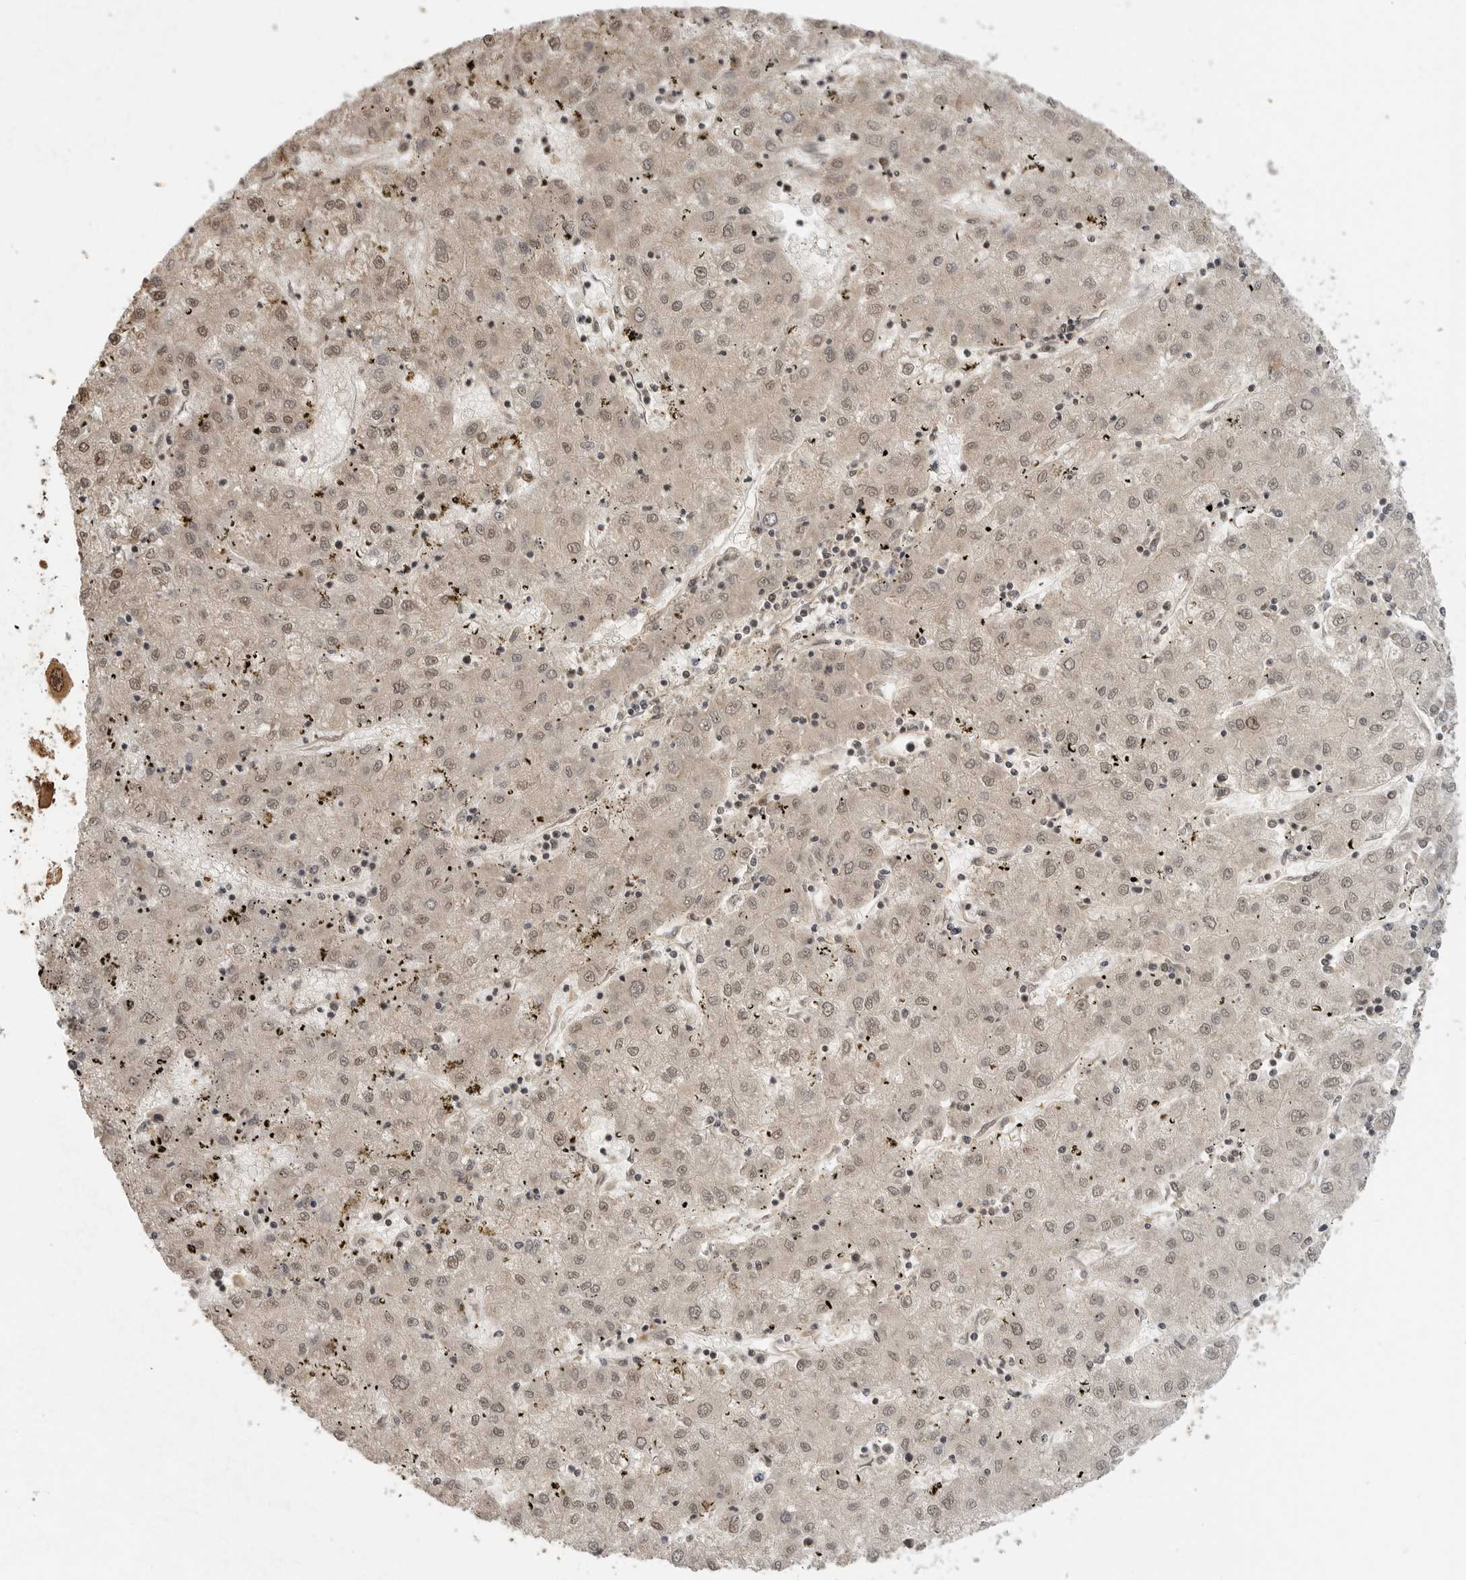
{"staining": {"intensity": "weak", "quantity": ">75%", "location": "nuclear"}, "tissue": "liver cancer", "cell_type": "Tumor cells", "image_type": "cancer", "snomed": [{"axis": "morphology", "description": "Carcinoma, Hepatocellular, NOS"}, {"axis": "topography", "description": "Liver"}], "caption": "A brown stain labels weak nuclear expression of a protein in liver cancer tumor cells. (brown staining indicates protein expression, while blue staining denotes nuclei).", "gene": "CLOCK", "patient": {"sex": "male", "age": 72}}